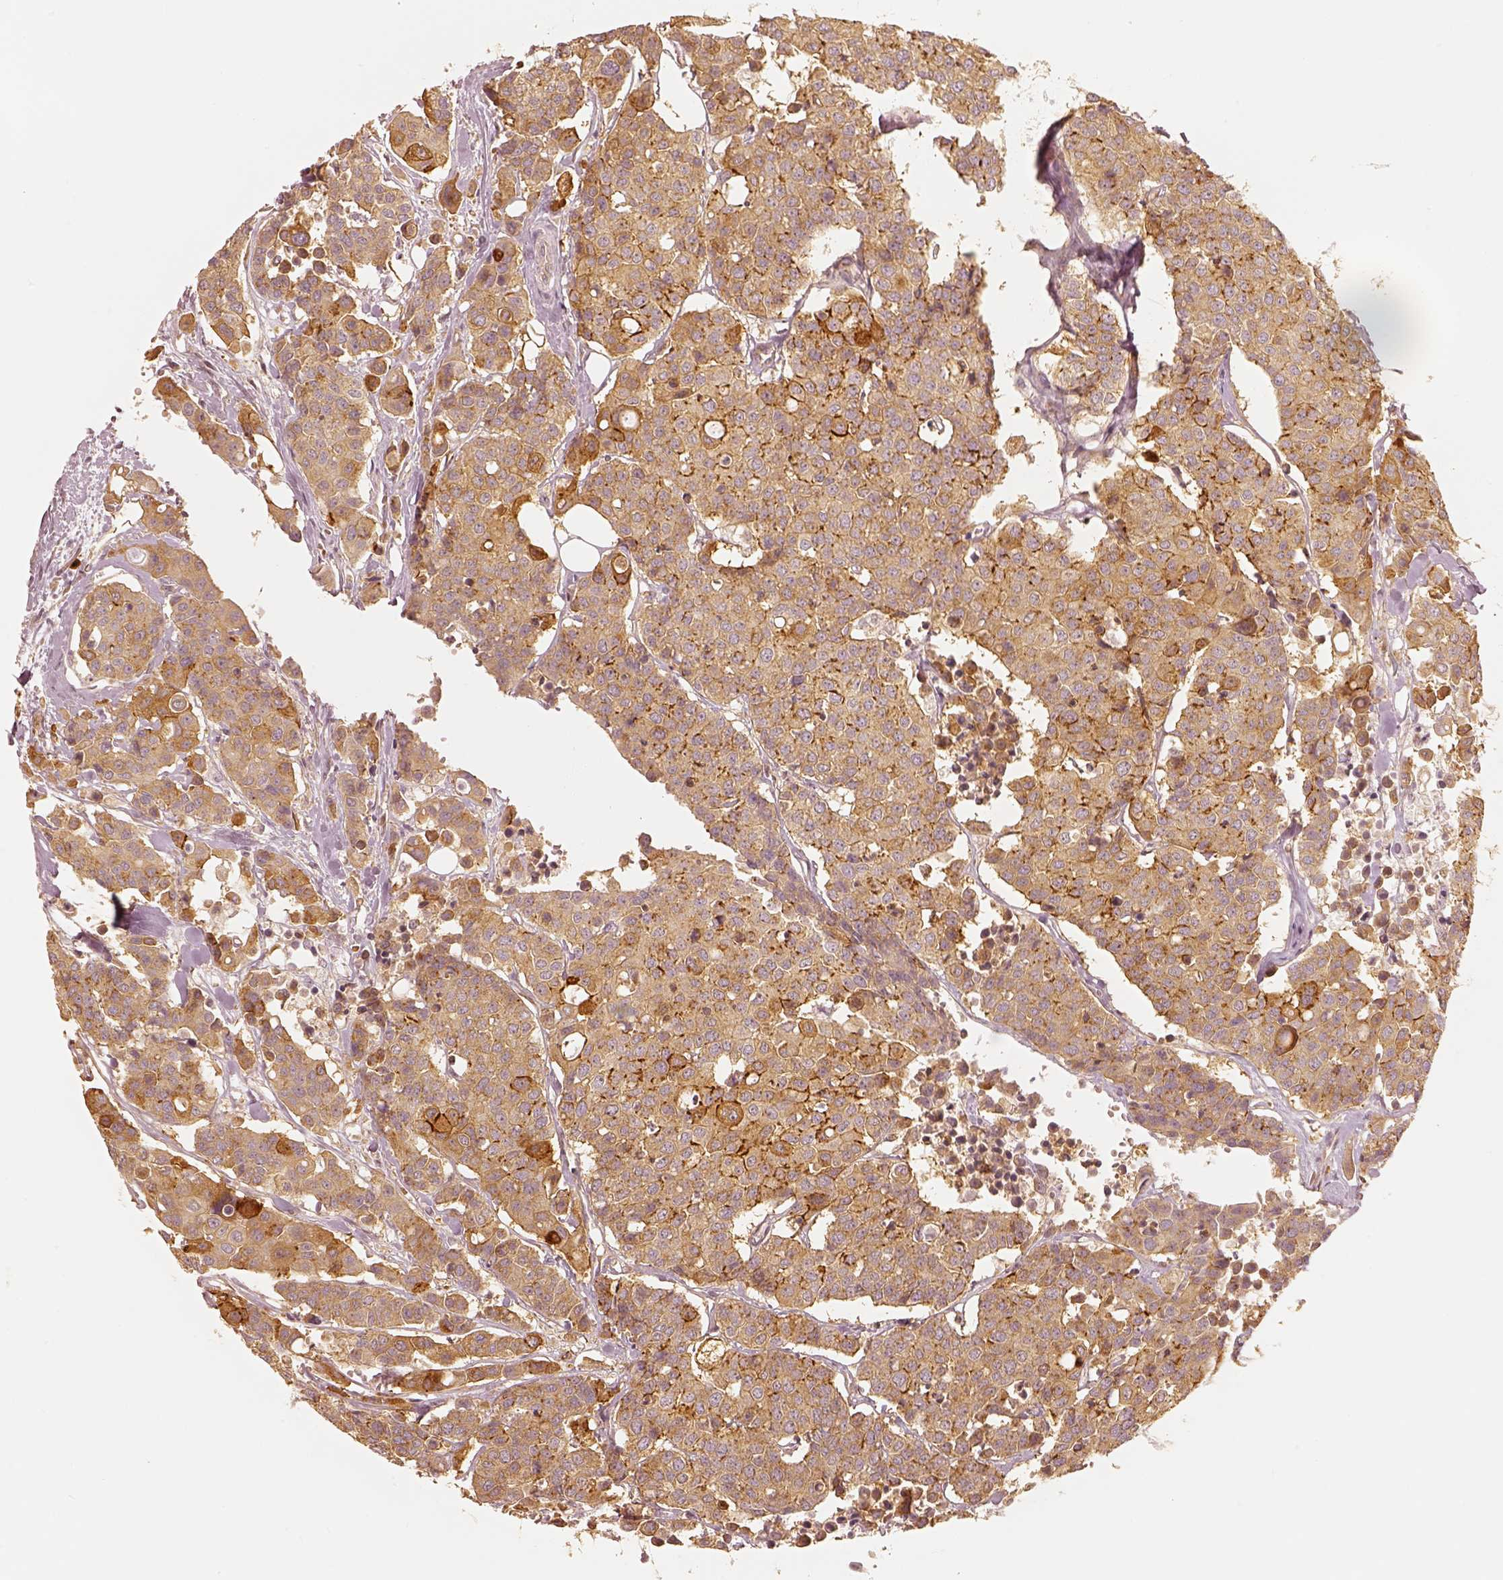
{"staining": {"intensity": "moderate", "quantity": ">75%", "location": "cytoplasmic/membranous"}, "tissue": "carcinoid", "cell_type": "Tumor cells", "image_type": "cancer", "snomed": [{"axis": "morphology", "description": "Carcinoid, malignant, NOS"}, {"axis": "topography", "description": "Colon"}], "caption": "IHC (DAB (3,3'-diaminobenzidine)) staining of human malignant carcinoid reveals moderate cytoplasmic/membranous protein expression in approximately >75% of tumor cells.", "gene": "GORASP2", "patient": {"sex": "male", "age": 81}}